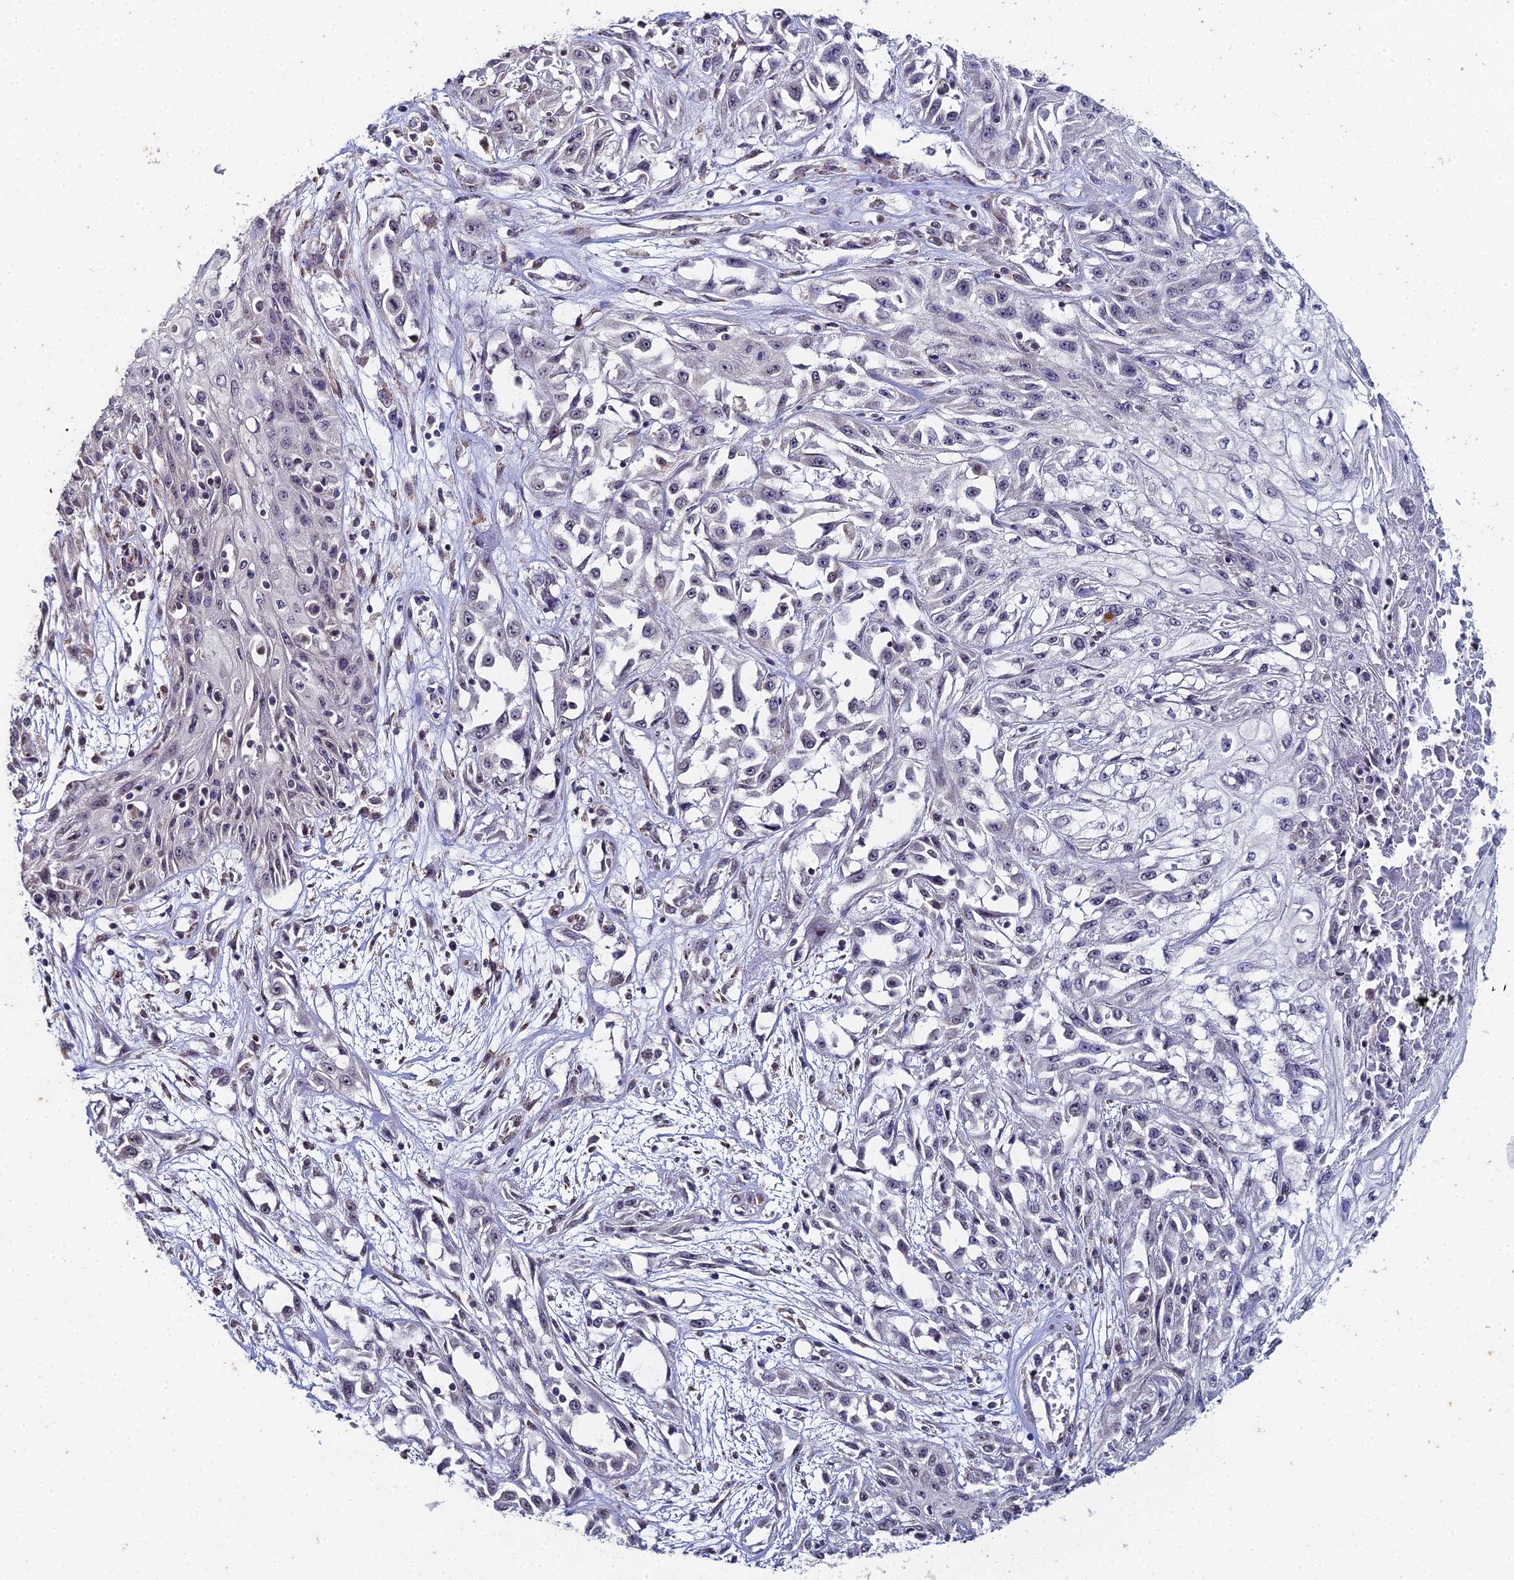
{"staining": {"intensity": "negative", "quantity": "none", "location": "none"}, "tissue": "skin cancer", "cell_type": "Tumor cells", "image_type": "cancer", "snomed": [{"axis": "morphology", "description": "Squamous cell carcinoma, NOS"}, {"axis": "morphology", "description": "Squamous cell carcinoma, metastatic, NOS"}, {"axis": "topography", "description": "Skin"}, {"axis": "topography", "description": "Lymph node"}], "caption": "Squamous cell carcinoma (skin) stained for a protein using immunohistochemistry (IHC) displays no positivity tumor cells.", "gene": "PRR22", "patient": {"sex": "male", "age": 75}}